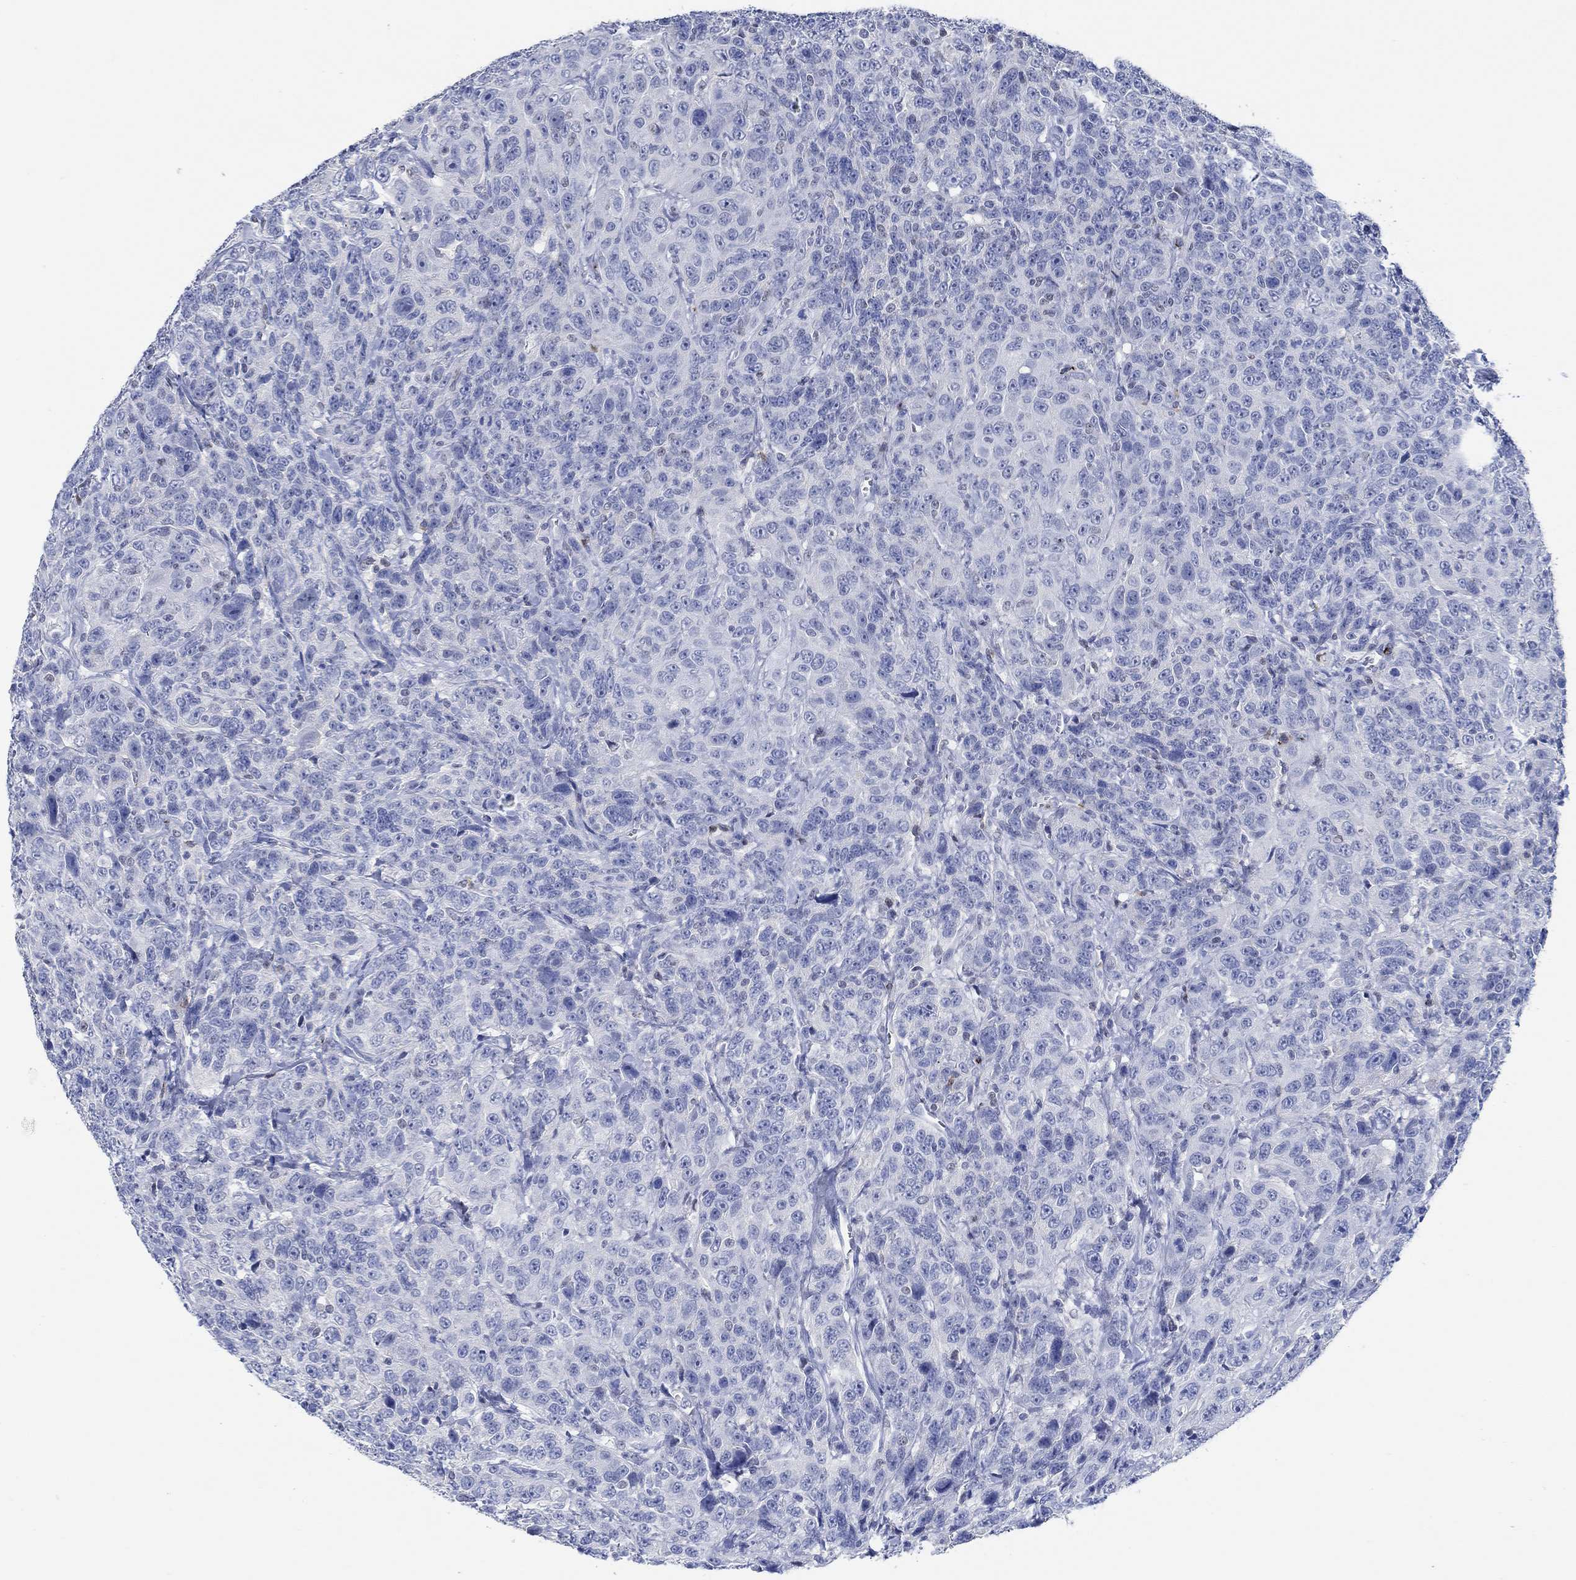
{"staining": {"intensity": "negative", "quantity": "none", "location": "none"}, "tissue": "urothelial cancer", "cell_type": "Tumor cells", "image_type": "cancer", "snomed": [{"axis": "morphology", "description": "Urothelial carcinoma, NOS"}, {"axis": "morphology", "description": "Urothelial carcinoma, High grade"}, {"axis": "topography", "description": "Urinary bladder"}], "caption": "IHC image of high-grade urothelial carcinoma stained for a protein (brown), which exhibits no positivity in tumor cells.", "gene": "PPP1R17", "patient": {"sex": "female", "age": 73}}